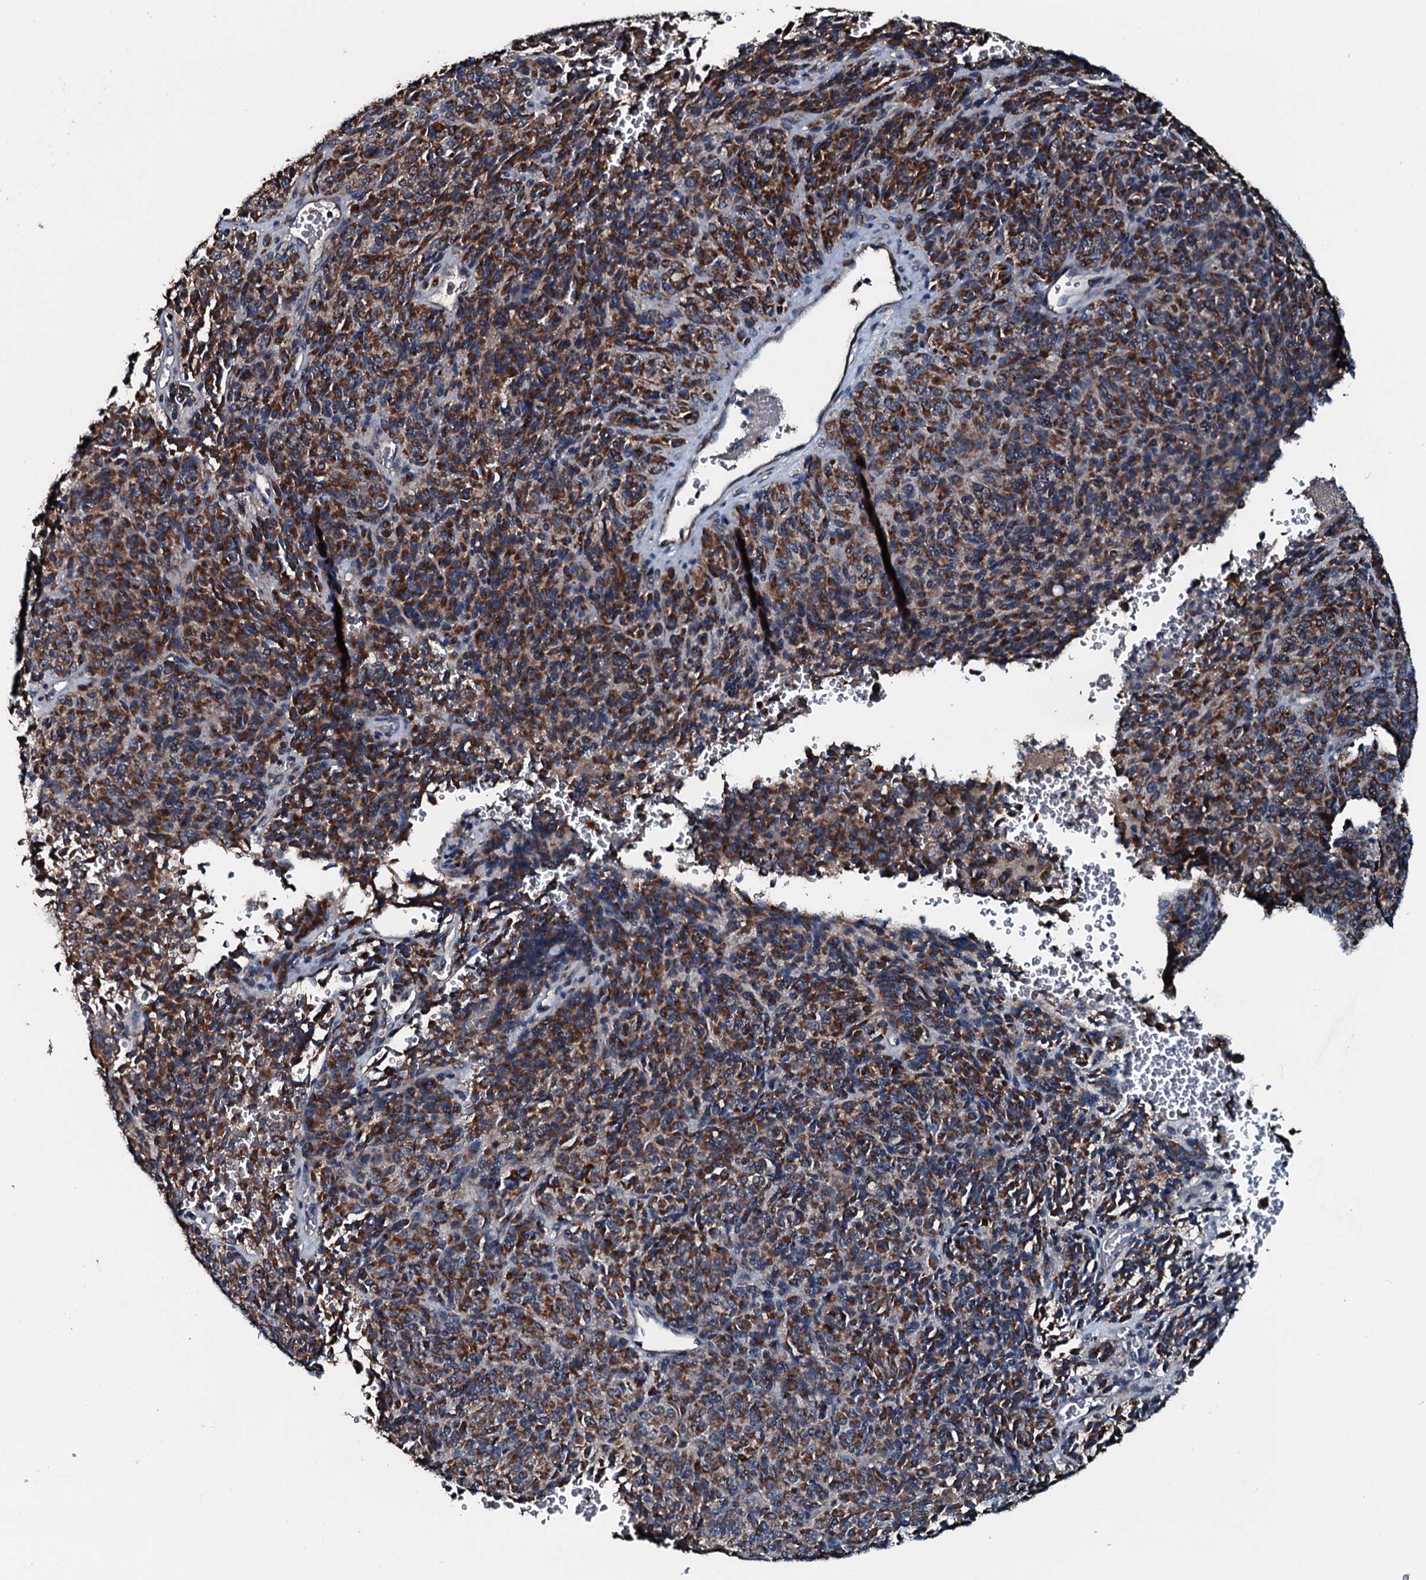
{"staining": {"intensity": "strong", "quantity": ">75%", "location": "cytoplasmic/membranous"}, "tissue": "melanoma", "cell_type": "Tumor cells", "image_type": "cancer", "snomed": [{"axis": "morphology", "description": "Malignant melanoma, Metastatic site"}, {"axis": "topography", "description": "Brain"}], "caption": "Immunohistochemistry (IHC) of human melanoma demonstrates high levels of strong cytoplasmic/membranous positivity in about >75% of tumor cells.", "gene": "ACSS3", "patient": {"sex": "female", "age": 56}}